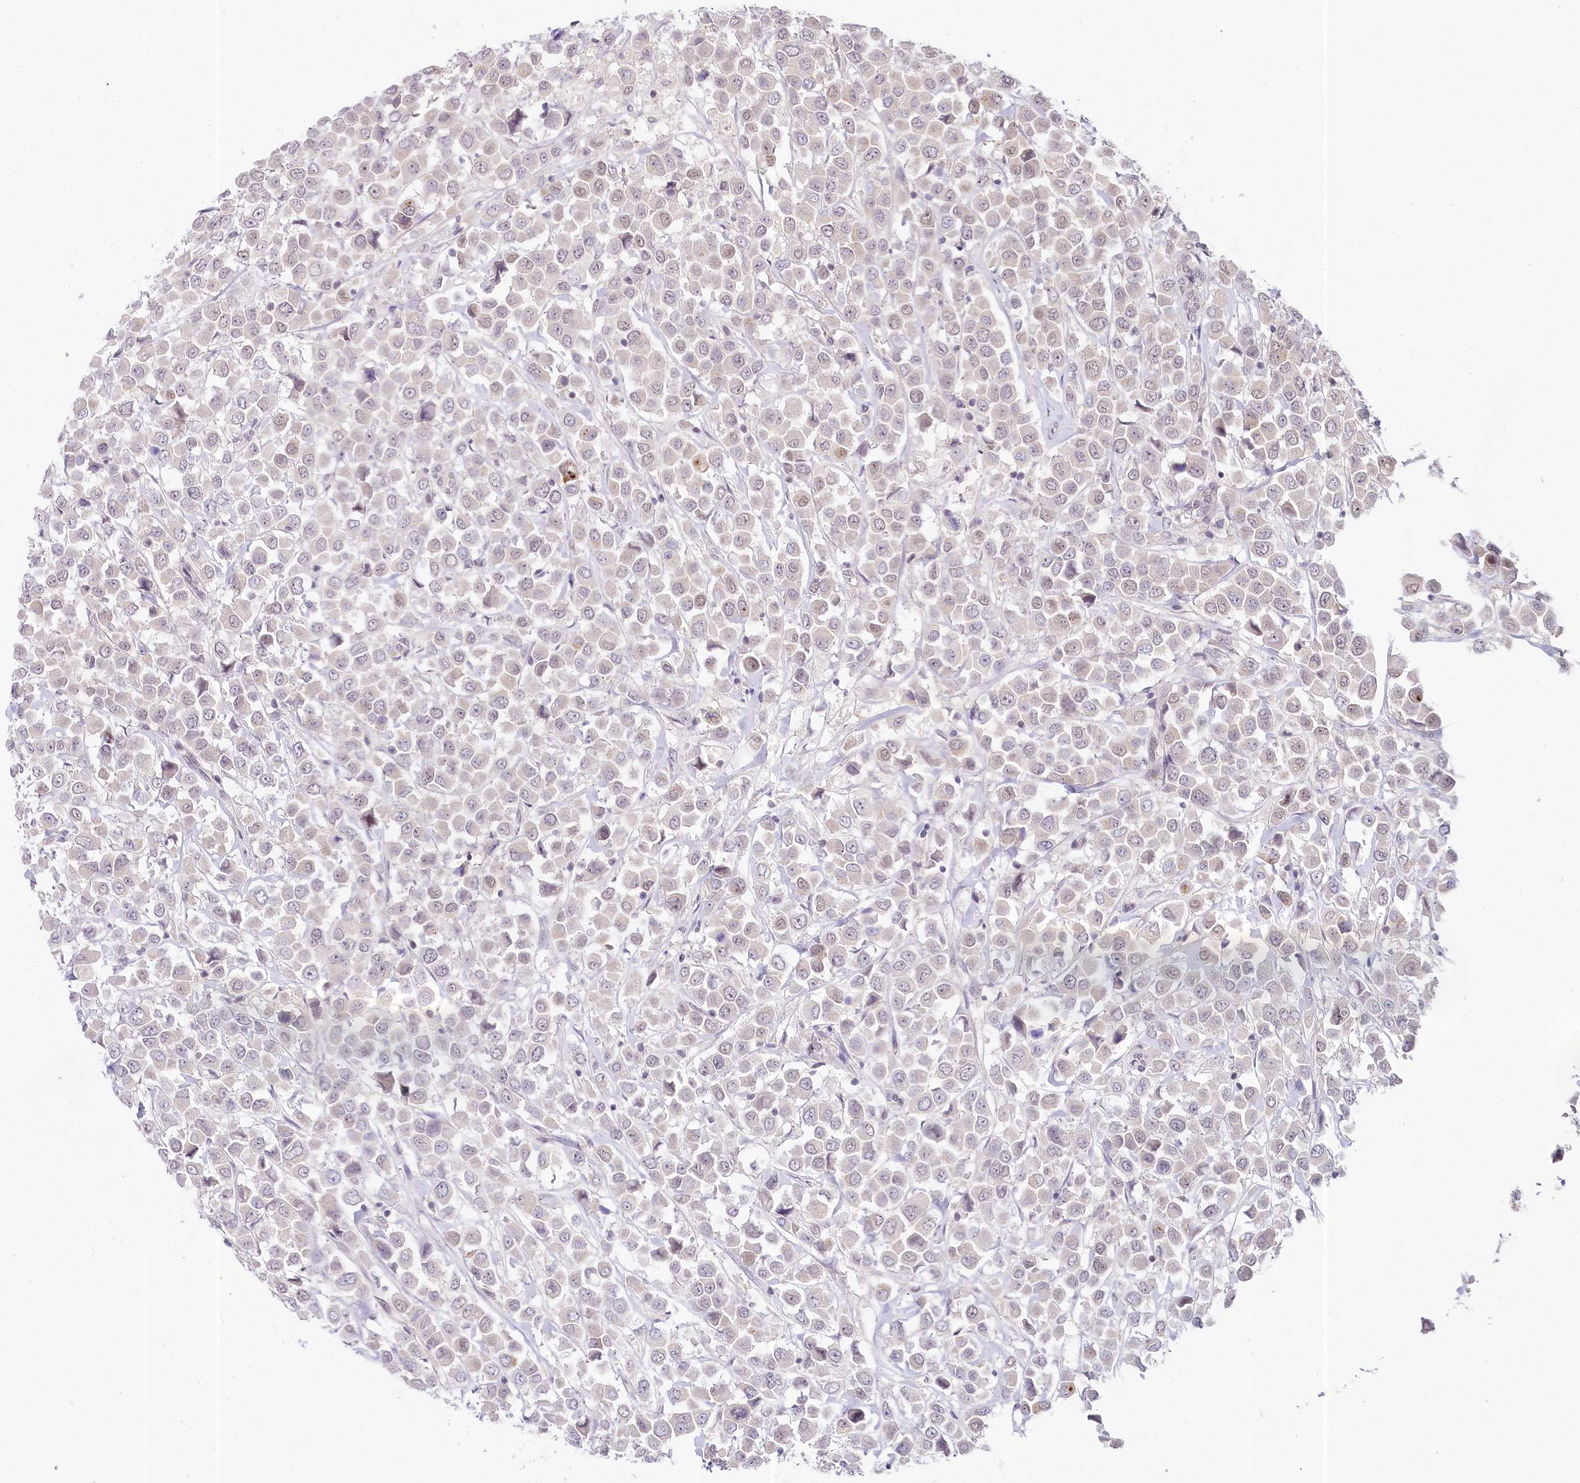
{"staining": {"intensity": "negative", "quantity": "none", "location": "none"}, "tissue": "breast cancer", "cell_type": "Tumor cells", "image_type": "cancer", "snomed": [{"axis": "morphology", "description": "Duct carcinoma"}, {"axis": "topography", "description": "Breast"}], "caption": "Tumor cells are negative for brown protein staining in breast invasive ductal carcinoma.", "gene": "AMTN", "patient": {"sex": "female", "age": 61}}